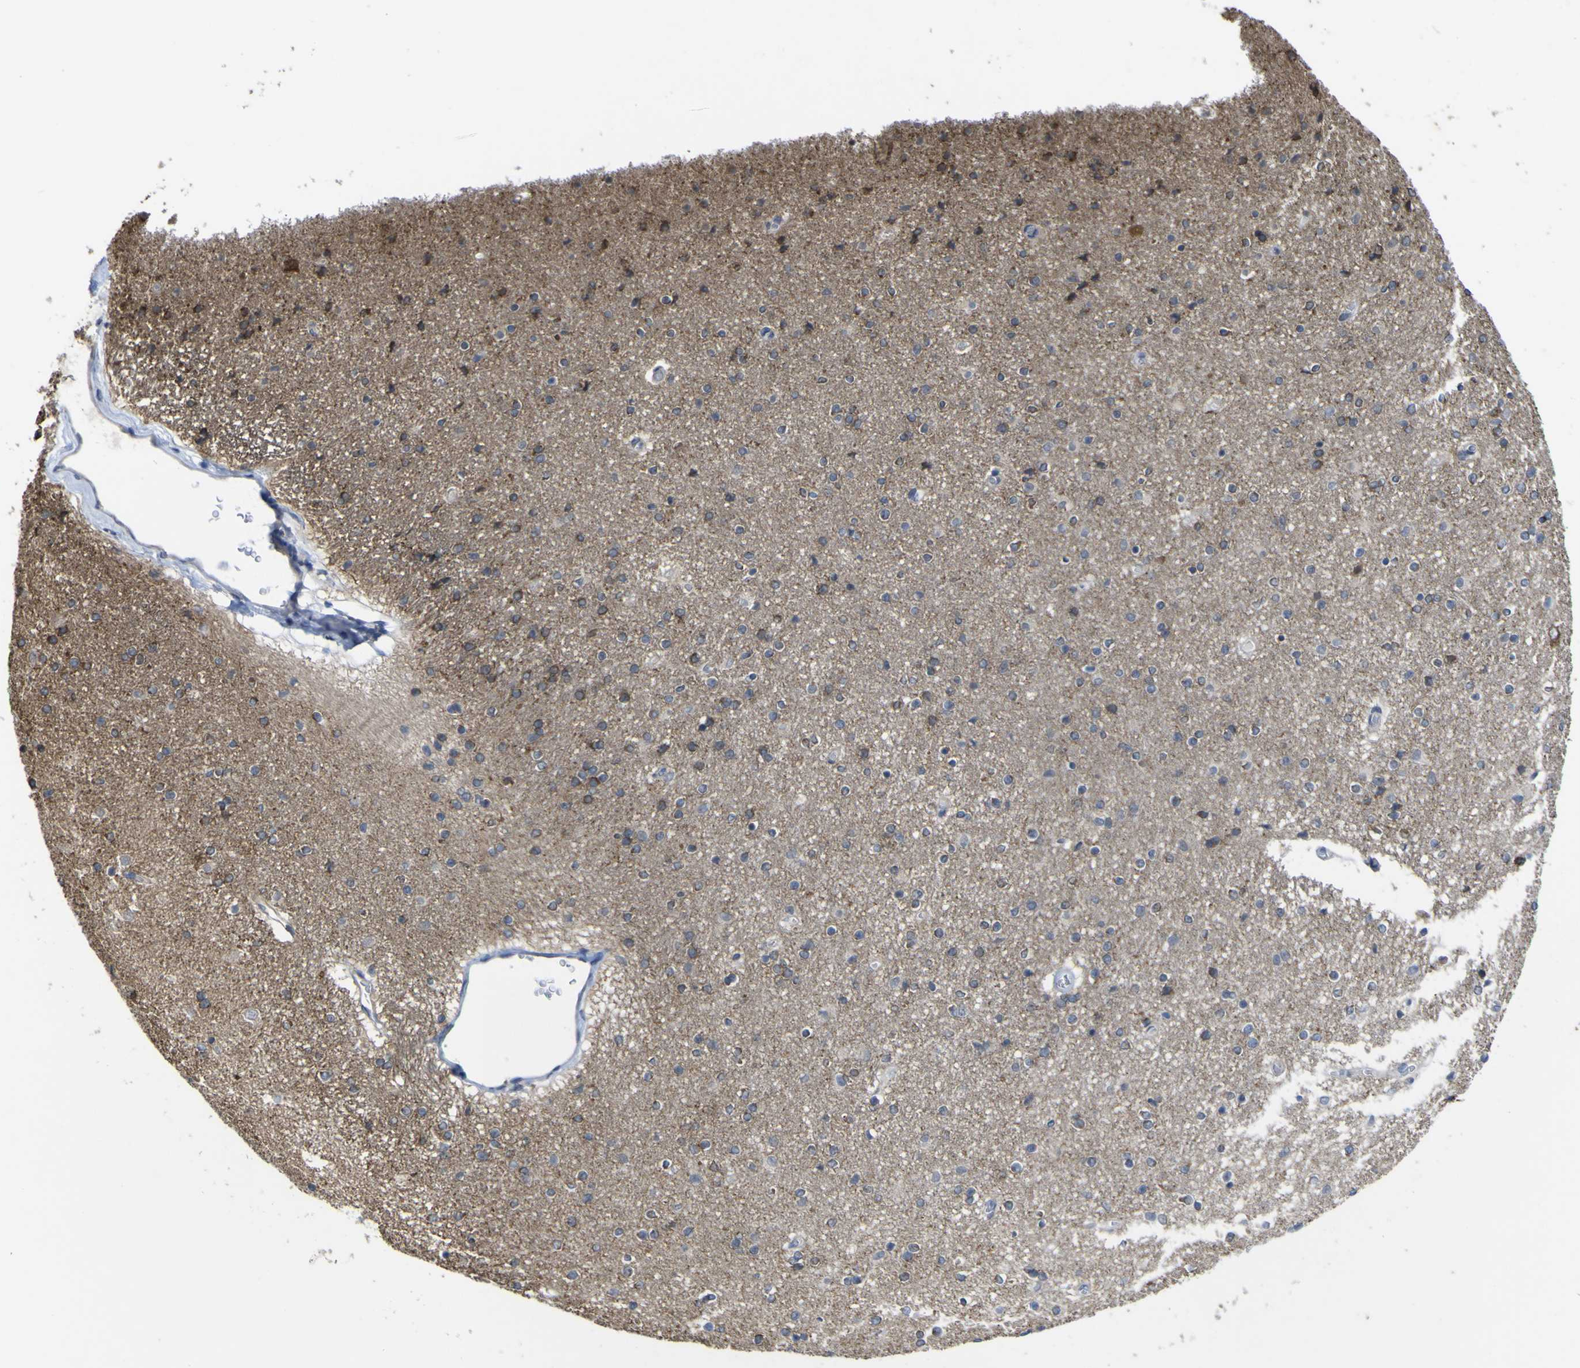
{"staining": {"intensity": "negative", "quantity": "none", "location": "none"}, "tissue": "caudate", "cell_type": "Glial cells", "image_type": "normal", "snomed": [{"axis": "morphology", "description": "Normal tissue, NOS"}, {"axis": "topography", "description": "Lateral ventricle wall"}], "caption": "High power microscopy image of an immunohistochemistry (IHC) histopathology image of normal caudate, revealing no significant positivity in glial cells. Brightfield microscopy of immunohistochemistry stained with DAB (brown) and hematoxylin (blue), captured at high magnification.", "gene": "TNFRSF11A", "patient": {"sex": "female", "age": 54}}